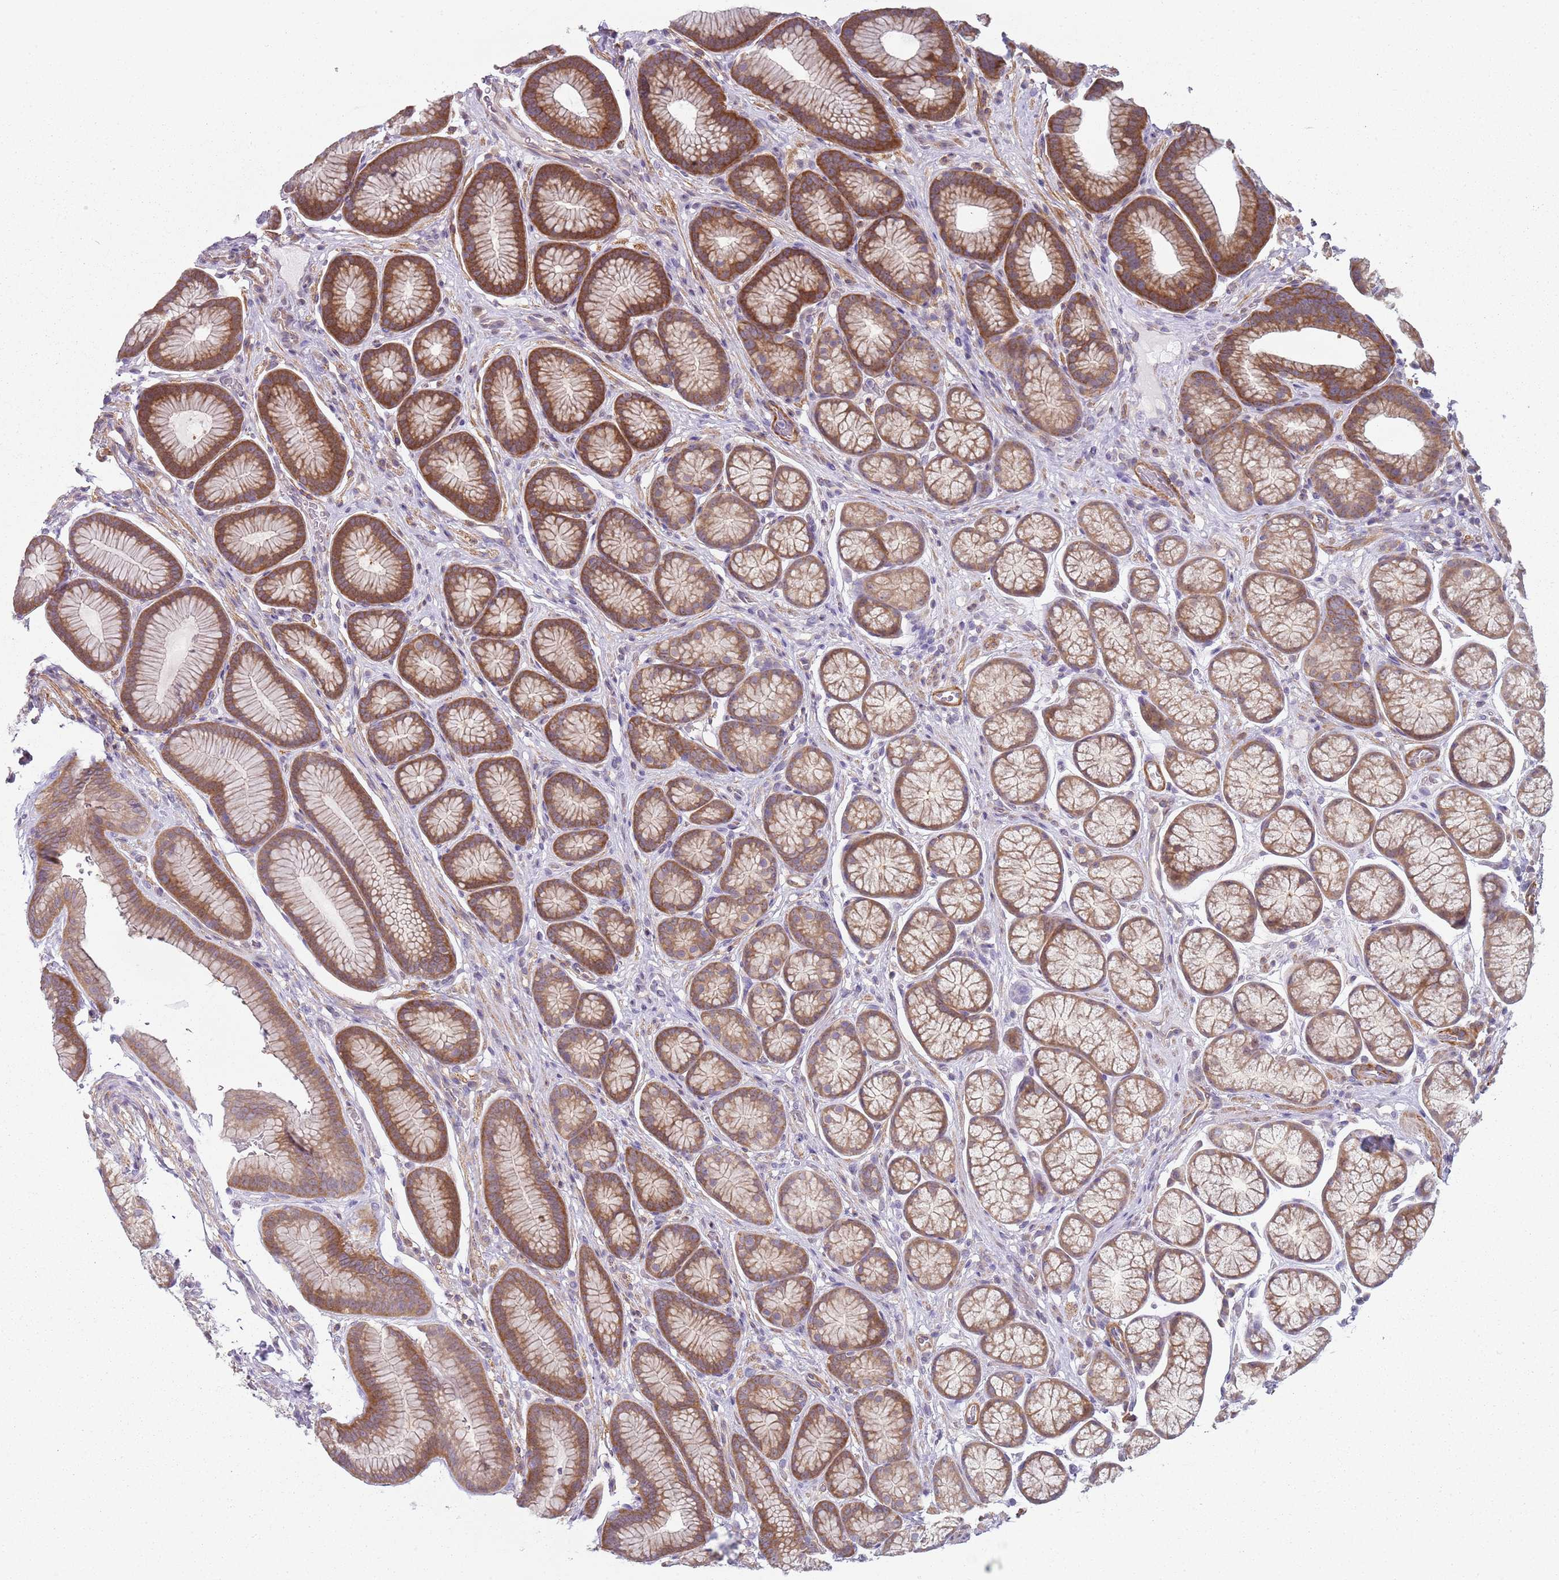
{"staining": {"intensity": "moderate", "quantity": ">75%", "location": "cytoplasmic/membranous"}, "tissue": "stomach", "cell_type": "Glandular cells", "image_type": "normal", "snomed": [{"axis": "morphology", "description": "Normal tissue, NOS"}, {"axis": "topography", "description": "Stomach"}], "caption": "Immunohistochemistry of benign stomach displays medium levels of moderate cytoplasmic/membranous staining in approximately >75% of glandular cells.", "gene": "SLC26A6", "patient": {"sex": "male", "age": 42}}